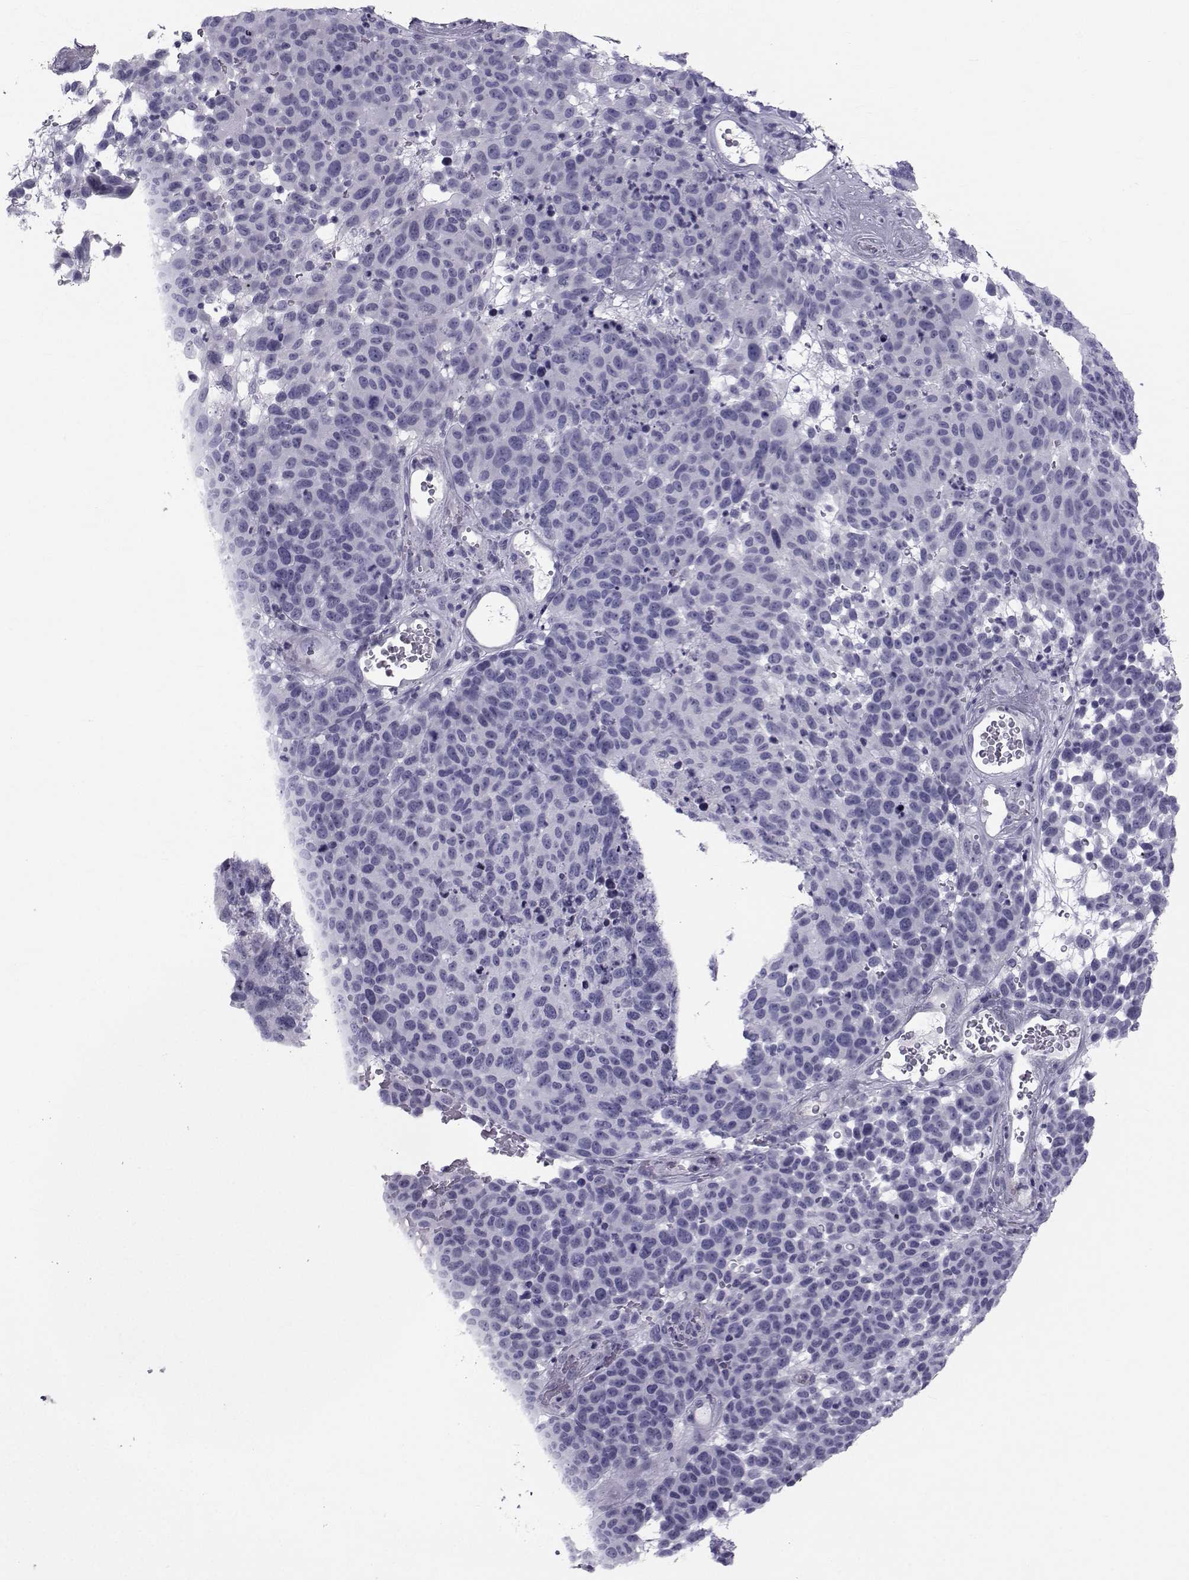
{"staining": {"intensity": "negative", "quantity": "none", "location": "none"}, "tissue": "melanoma", "cell_type": "Tumor cells", "image_type": "cancer", "snomed": [{"axis": "morphology", "description": "Malignant melanoma, NOS"}, {"axis": "topography", "description": "Skin"}], "caption": "Immunohistochemical staining of human malignant melanoma demonstrates no significant staining in tumor cells.", "gene": "SPANXD", "patient": {"sex": "male", "age": 59}}